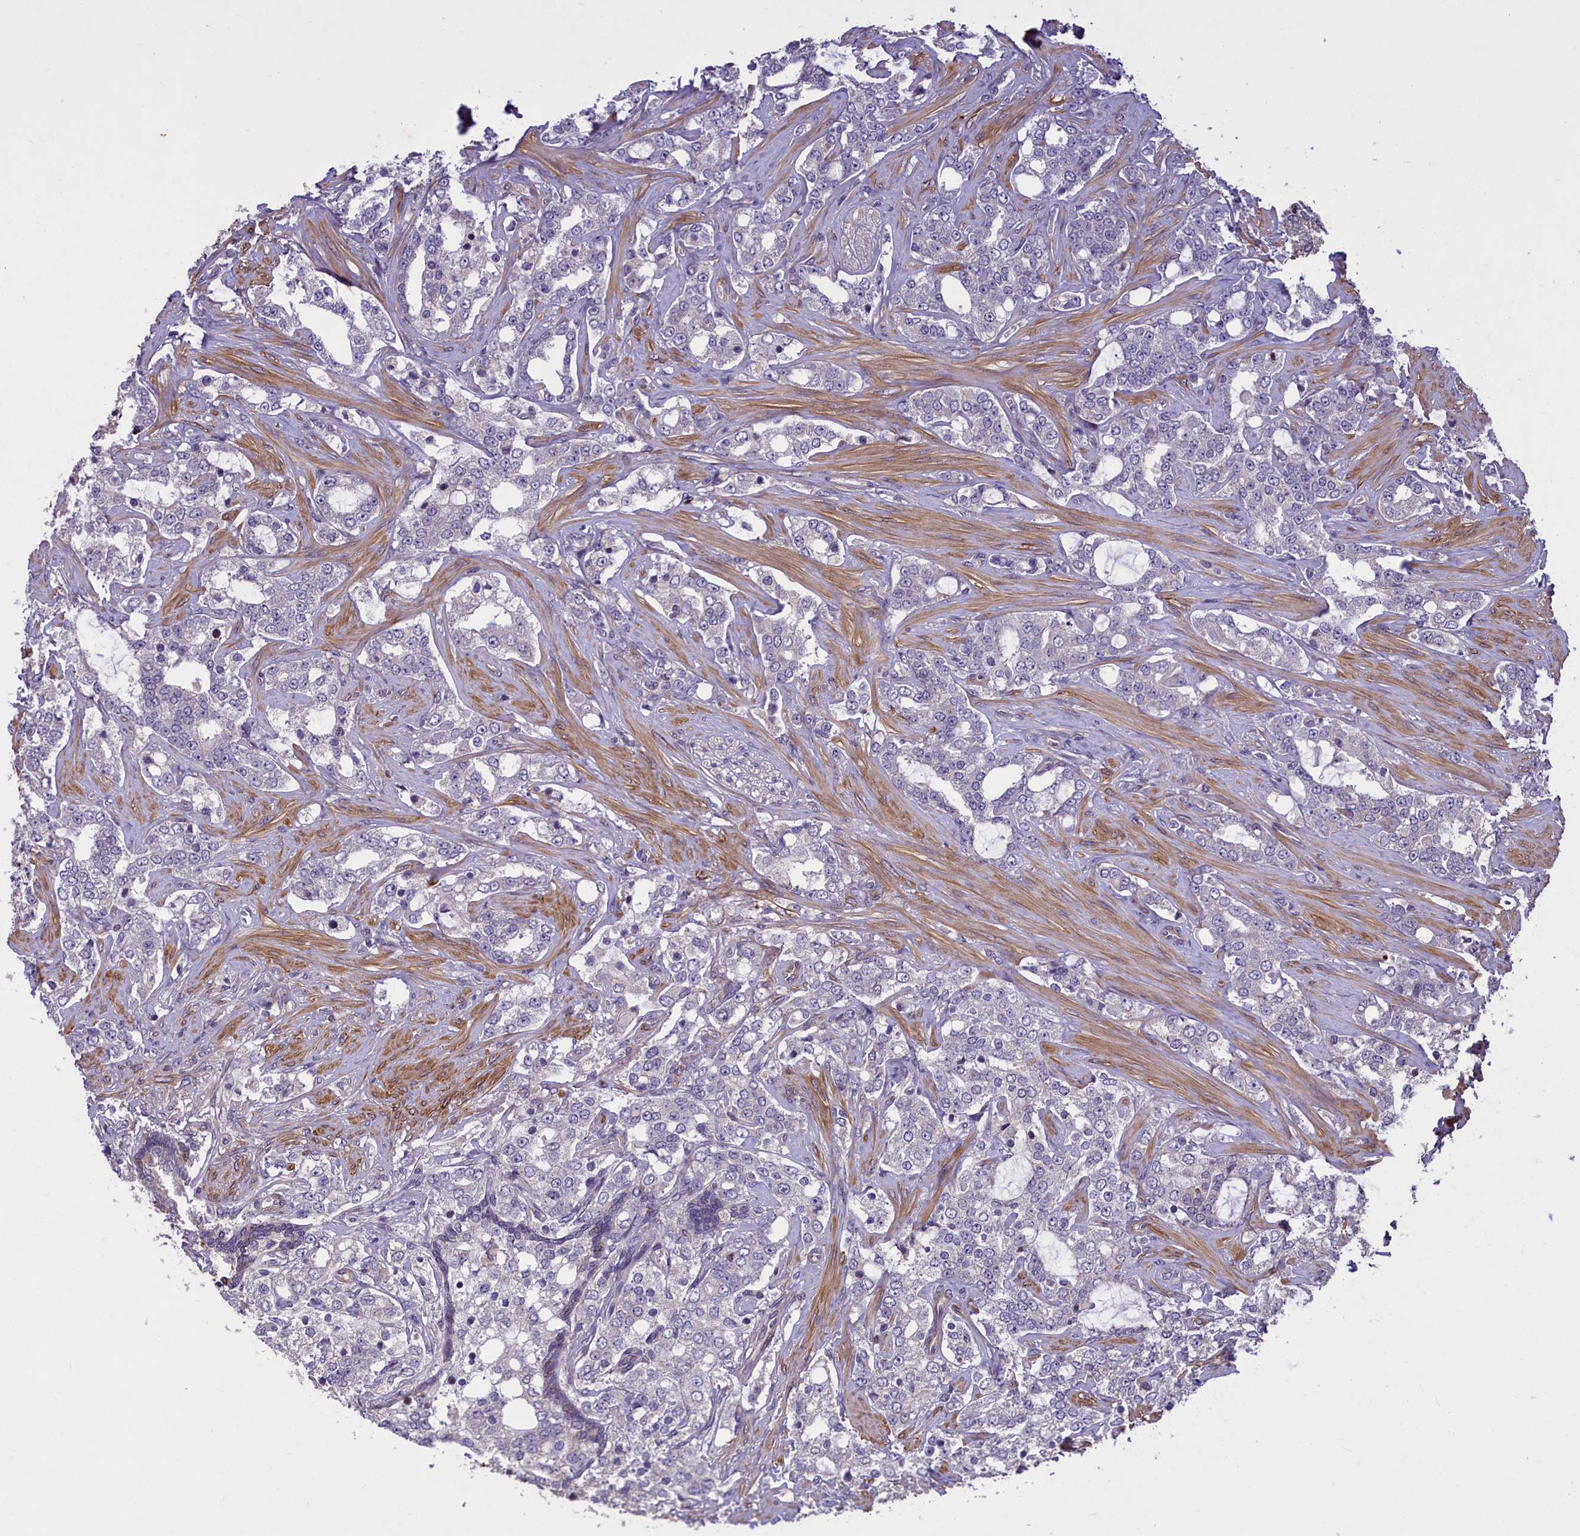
{"staining": {"intensity": "negative", "quantity": "none", "location": "none"}, "tissue": "prostate cancer", "cell_type": "Tumor cells", "image_type": "cancer", "snomed": [{"axis": "morphology", "description": "Adenocarcinoma, High grade"}, {"axis": "topography", "description": "Prostate"}], "caption": "A micrograph of human adenocarcinoma (high-grade) (prostate) is negative for staining in tumor cells.", "gene": "MAN2C1", "patient": {"sex": "male", "age": 64}}